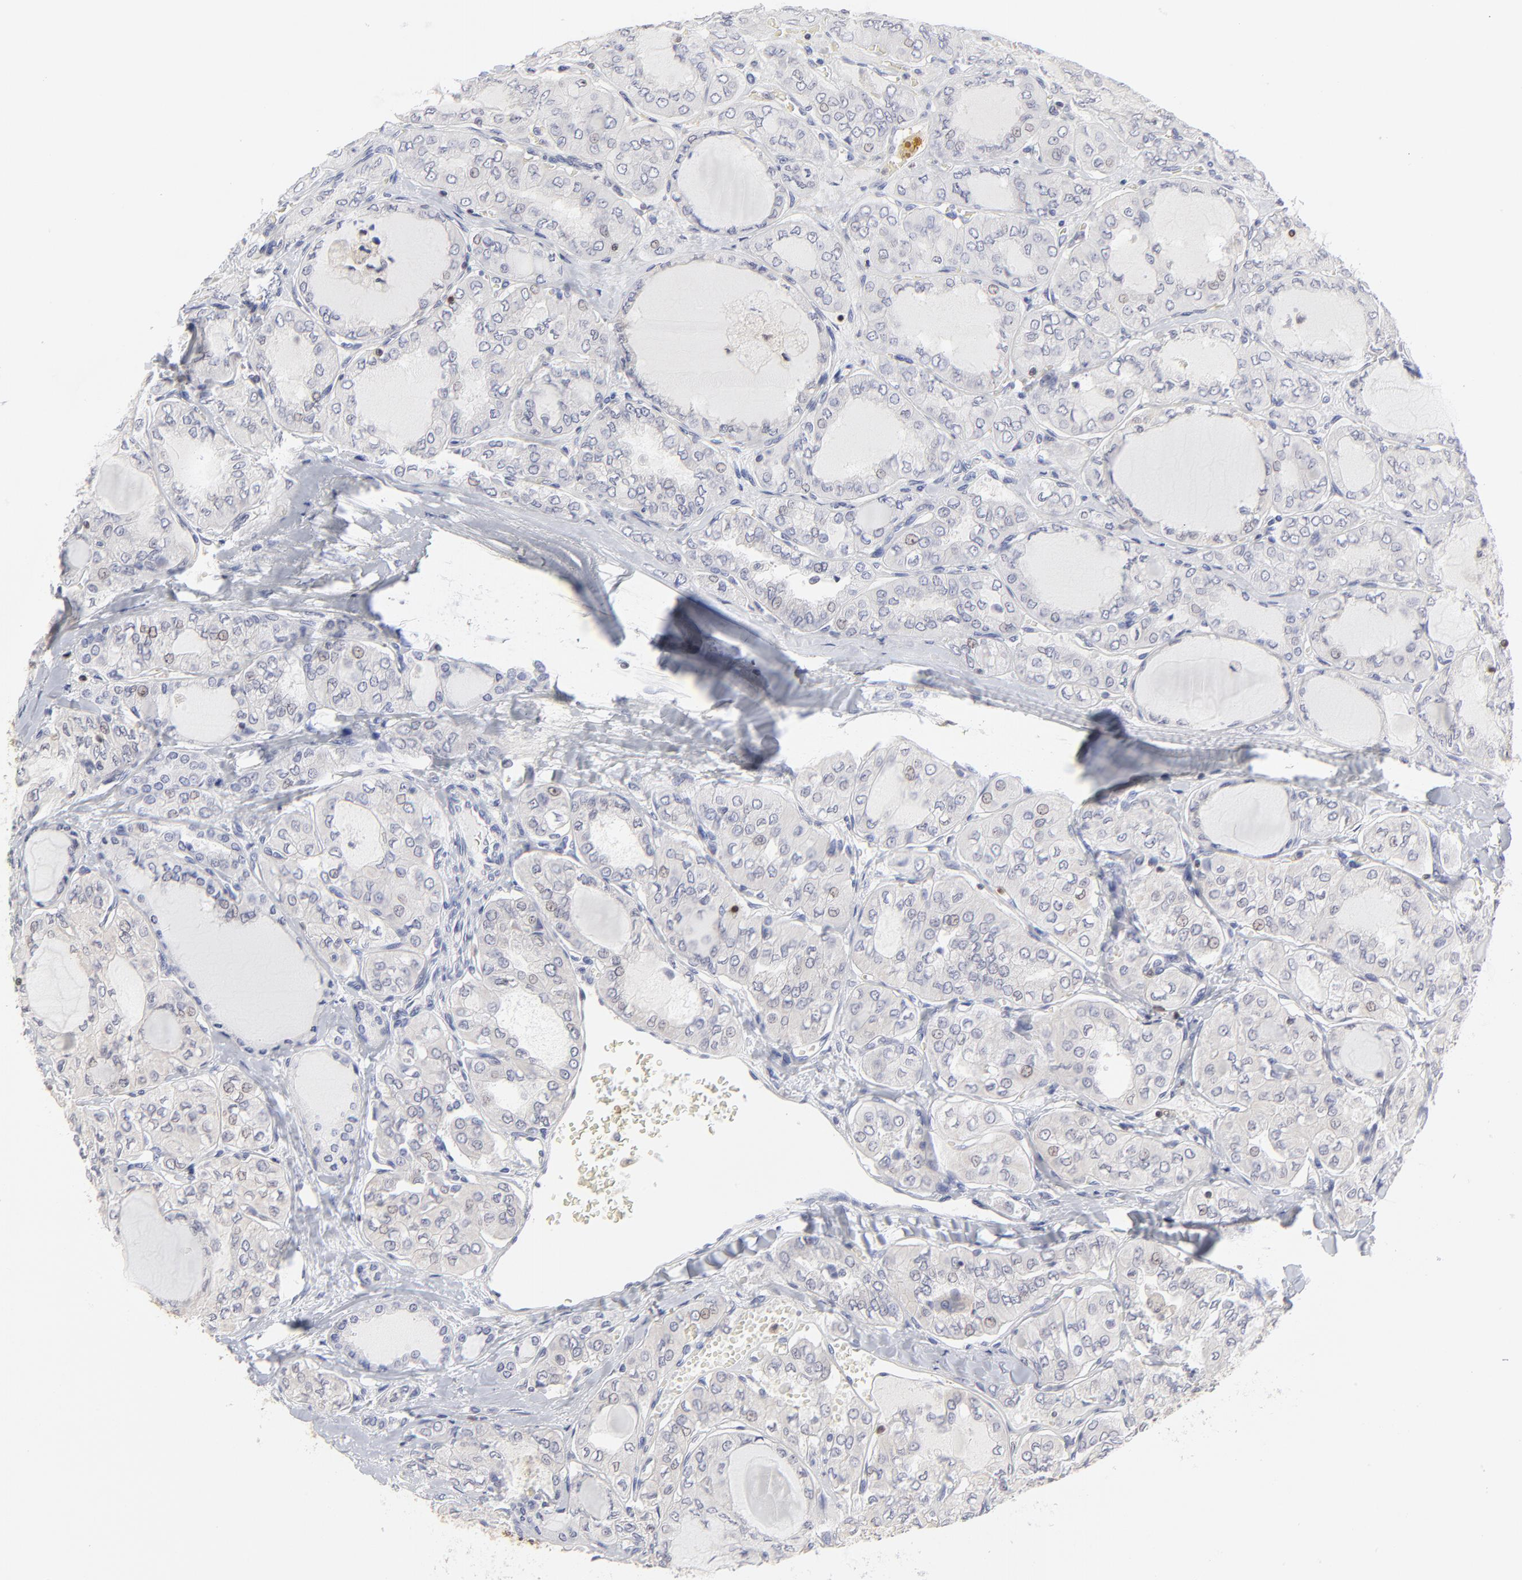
{"staining": {"intensity": "negative", "quantity": "none", "location": "none"}, "tissue": "thyroid cancer", "cell_type": "Tumor cells", "image_type": "cancer", "snomed": [{"axis": "morphology", "description": "Papillary adenocarcinoma, NOS"}, {"axis": "topography", "description": "Thyroid gland"}], "caption": "Immunohistochemical staining of thyroid cancer (papillary adenocarcinoma) reveals no significant expression in tumor cells.", "gene": "CASP3", "patient": {"sex": "male", "age": 20}}